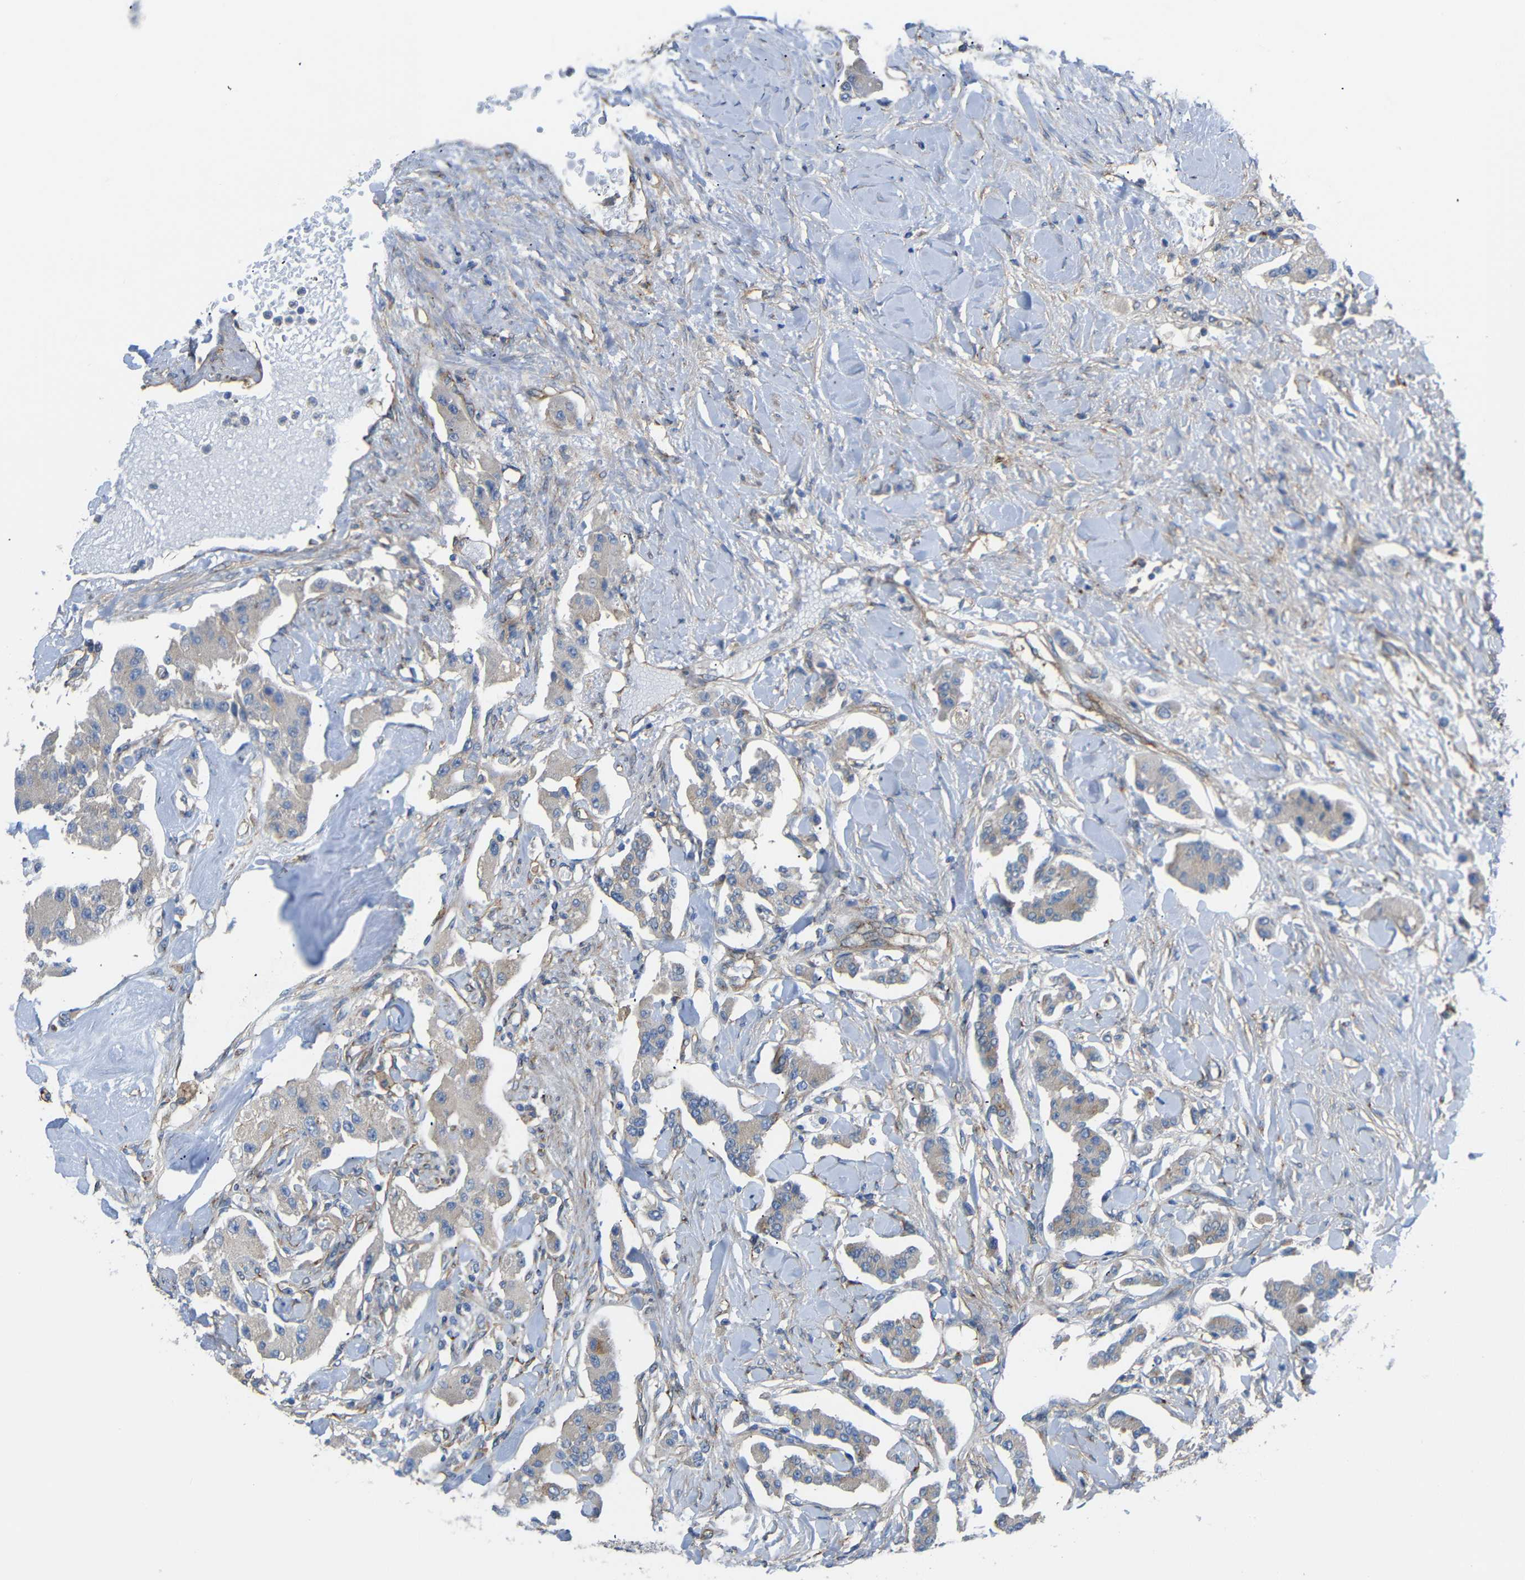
{"staining": {"intensity": "weak", "quantity": ">75%", "location": "cytoplasmic/membranous"}, "tissue": "carcinoid", "cell_type": "Tumor cells", "image_type": "cancer", "snomed": [{"axis": "morphology", "description": "Carcinoid, malignant, NOS"}, {"axis": "topography", "description": "Pancreas"}], "caption": "Immunohistochemical staining of carcinoid (malignant) exhibits low levels of weak cytoplasmic/membranous staining in approximately >75% of tumor cells.", "gene": "SYPL1", "patient": {"sex": "male", "age": 41}}